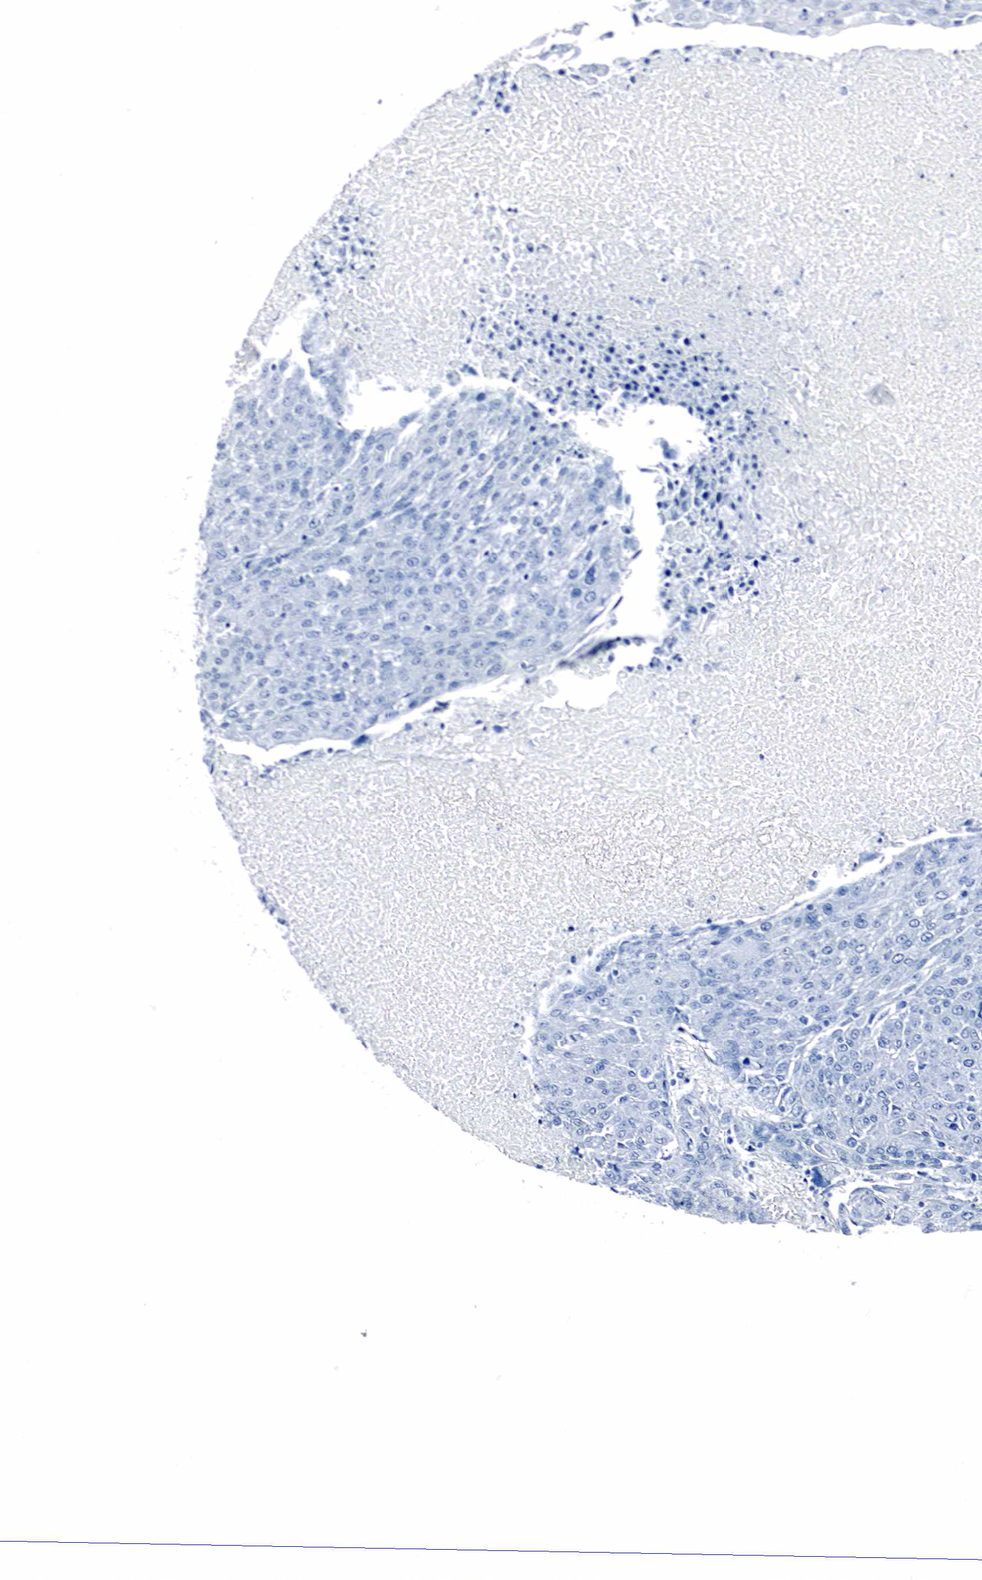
{"staining": {"intensity": "negative", "quantity": "none", "location": "none"}, "tissue": "urothelial cancer", "cell_type": "Tumor cells", "image_type": "cancer", "snomed": [{"axis": "morphology", "description": "Urothelial carcinoma, High grade"}, {"axis": "topography", "description": "Urinary bladder"}], "caption": "Immunohistochemical staining of urothelial carcinoma (high-grade) shows no significant staining in tumor cells.", "gene": "GAST", "patient": {"sex": "female", "age": 85}}